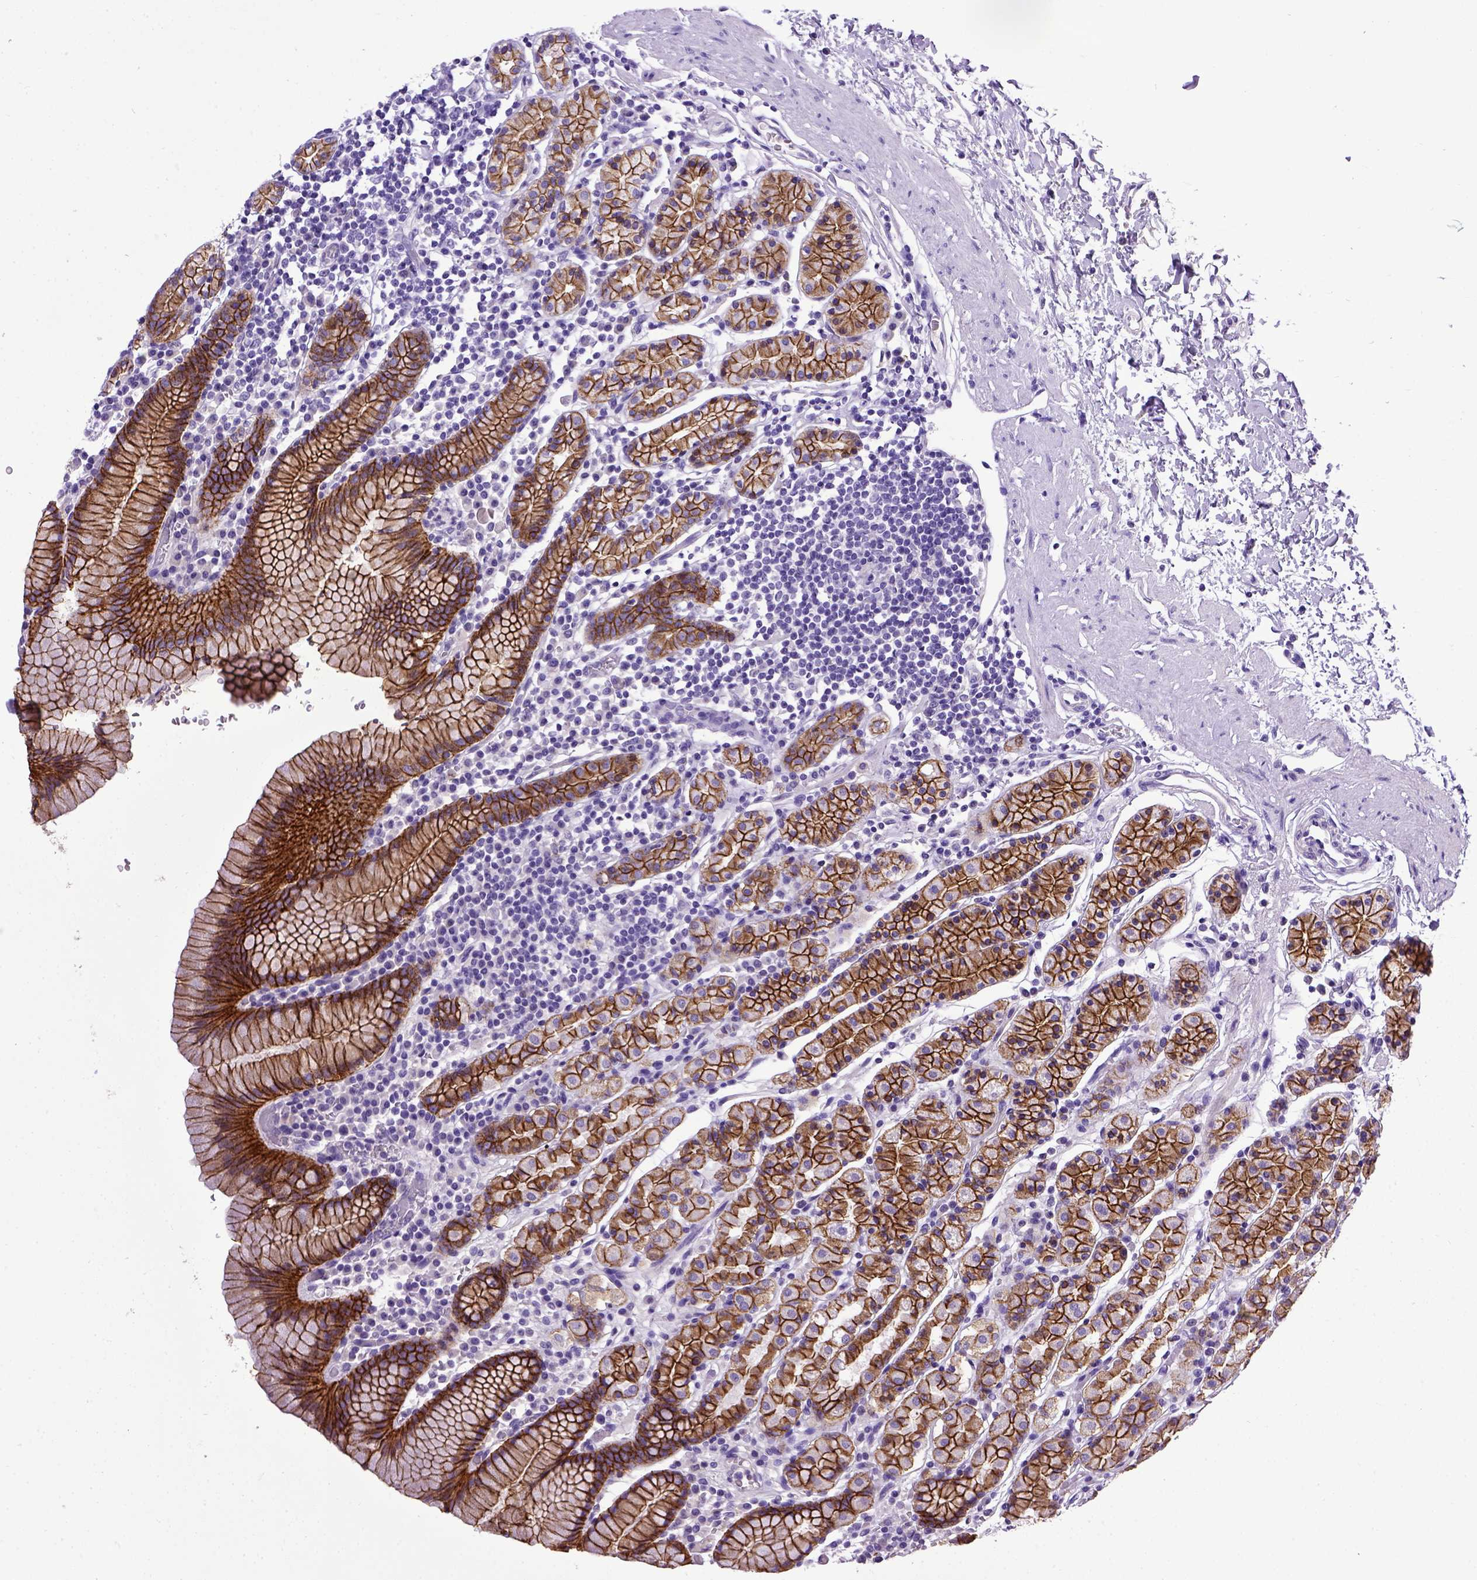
{"staining": {"intensity": "strong", "quantity": ">75%", "location": "cytoplasmic/membranous"}, "tissue": "stomach", "cell_type": "Glandular cells", "image_type": "normal", "snomed": [{"axis": "morphology", "description": "Normal tissue, NOS"}, {"axis": "topography", "description": "Stomach, upper"}, {"axis": "topography", "description": "Stomach"}], "caption": "IHC staining of unremarkable stomach, which displays high levels of strong cytoplasmic/membranous expression in approximately >75% of glandular cells indicating strong cytoplasmic/membranous protein positivity. The staining was performed using DAB (brown) for protein detection and nuclei were counterstained in hematoxylin (blue).", "gene": "CDH1", "patient": {"sex": "male", "age": 62}}